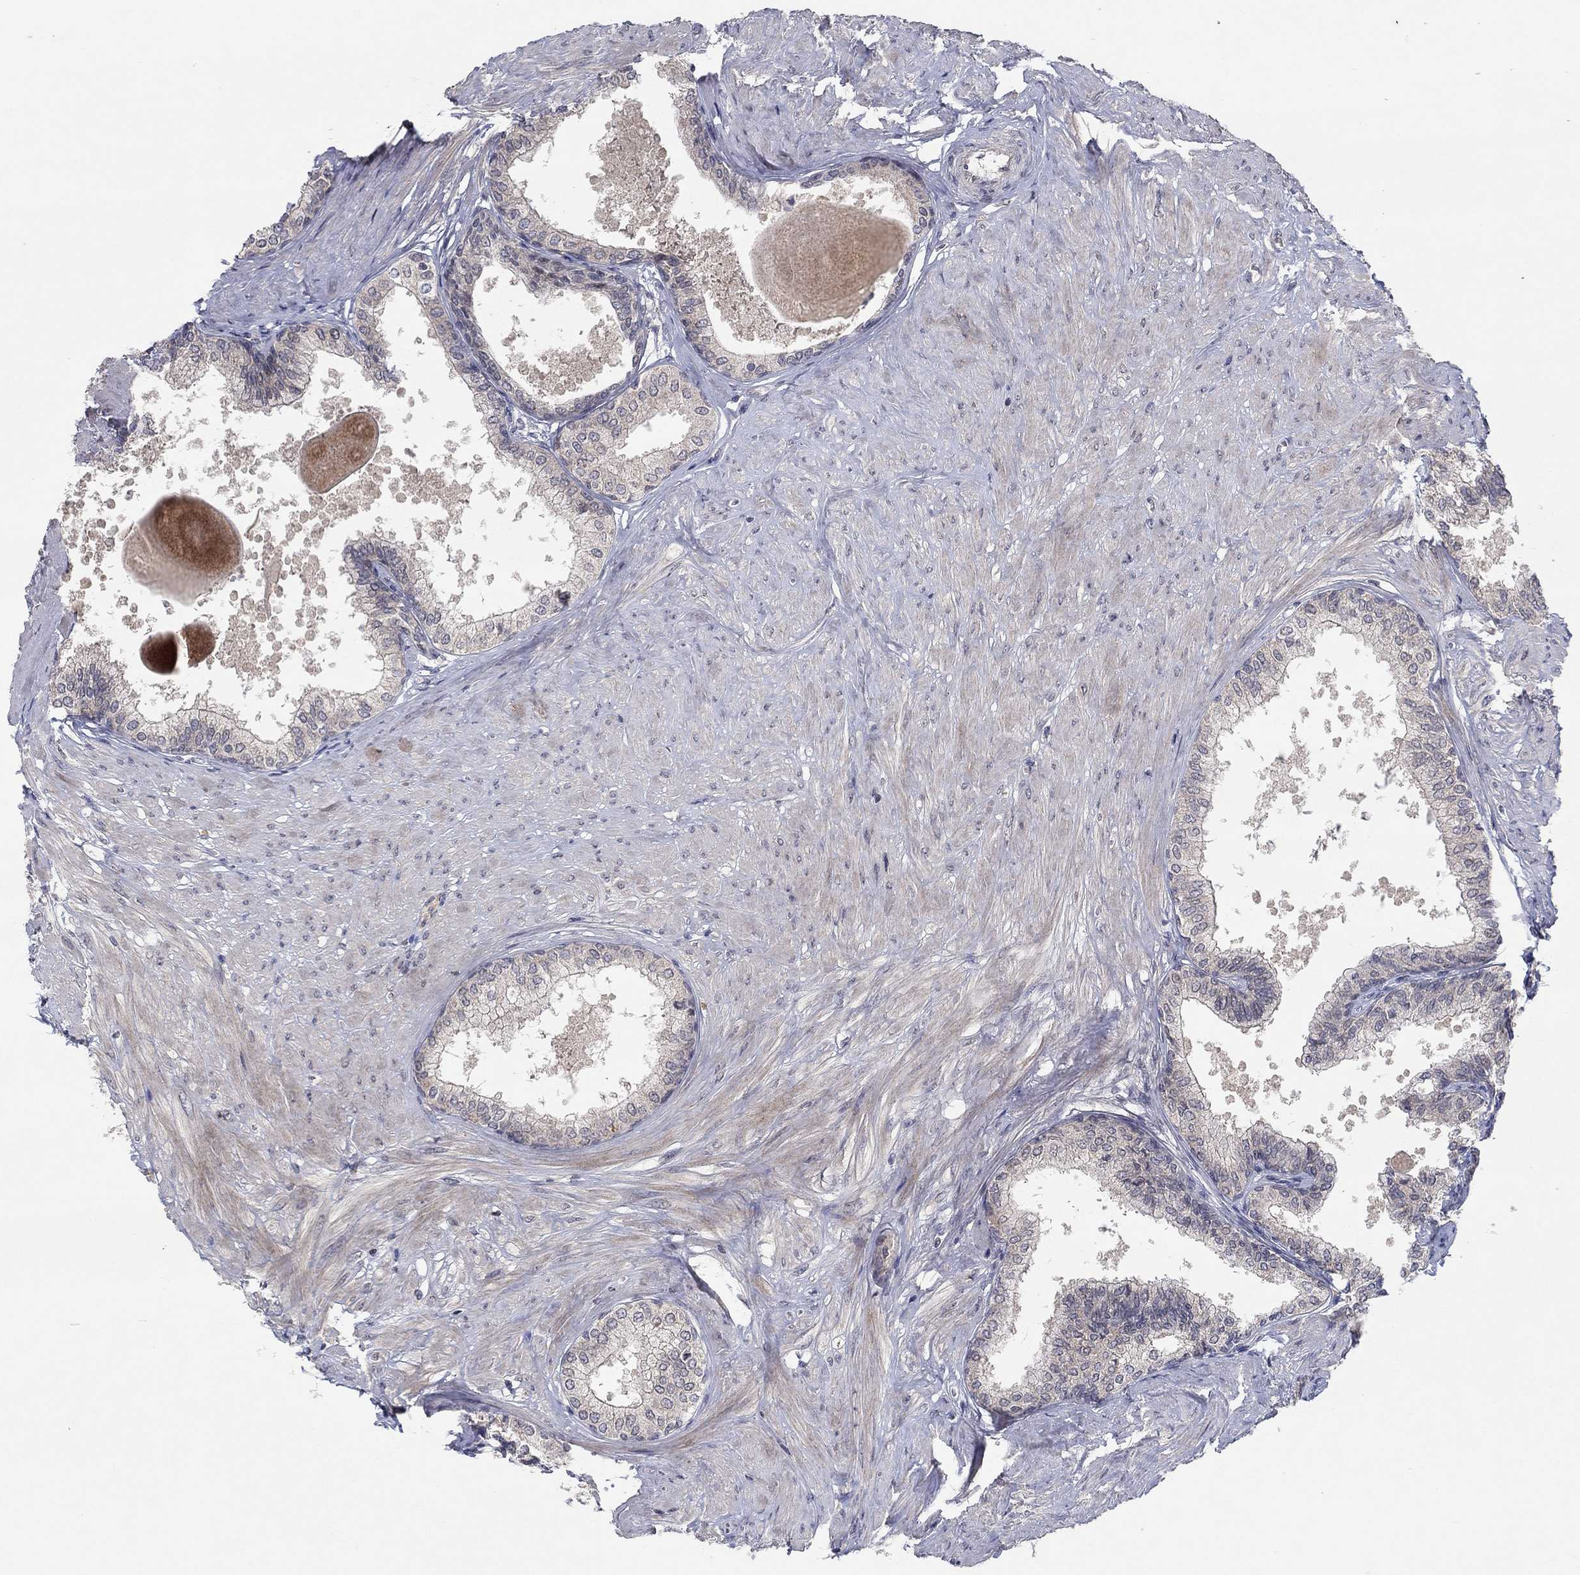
{"staining": {"intensity": "negative", "quantity": "none", "location": "none"}, "tissue": "prostate", "cell_type": "Glandular cells", "image_type": "normal", "snomed": [{"axis": "morphology", "description": "Normal tissue, NOS"}, {"axis": "topography", "description": "Prostate"}], "caption": "Photomicrograph shows no protein expression in glandular cells of benign prostate.", "gene": "IL4", "patient": {"sex": "male", "age": 63}}